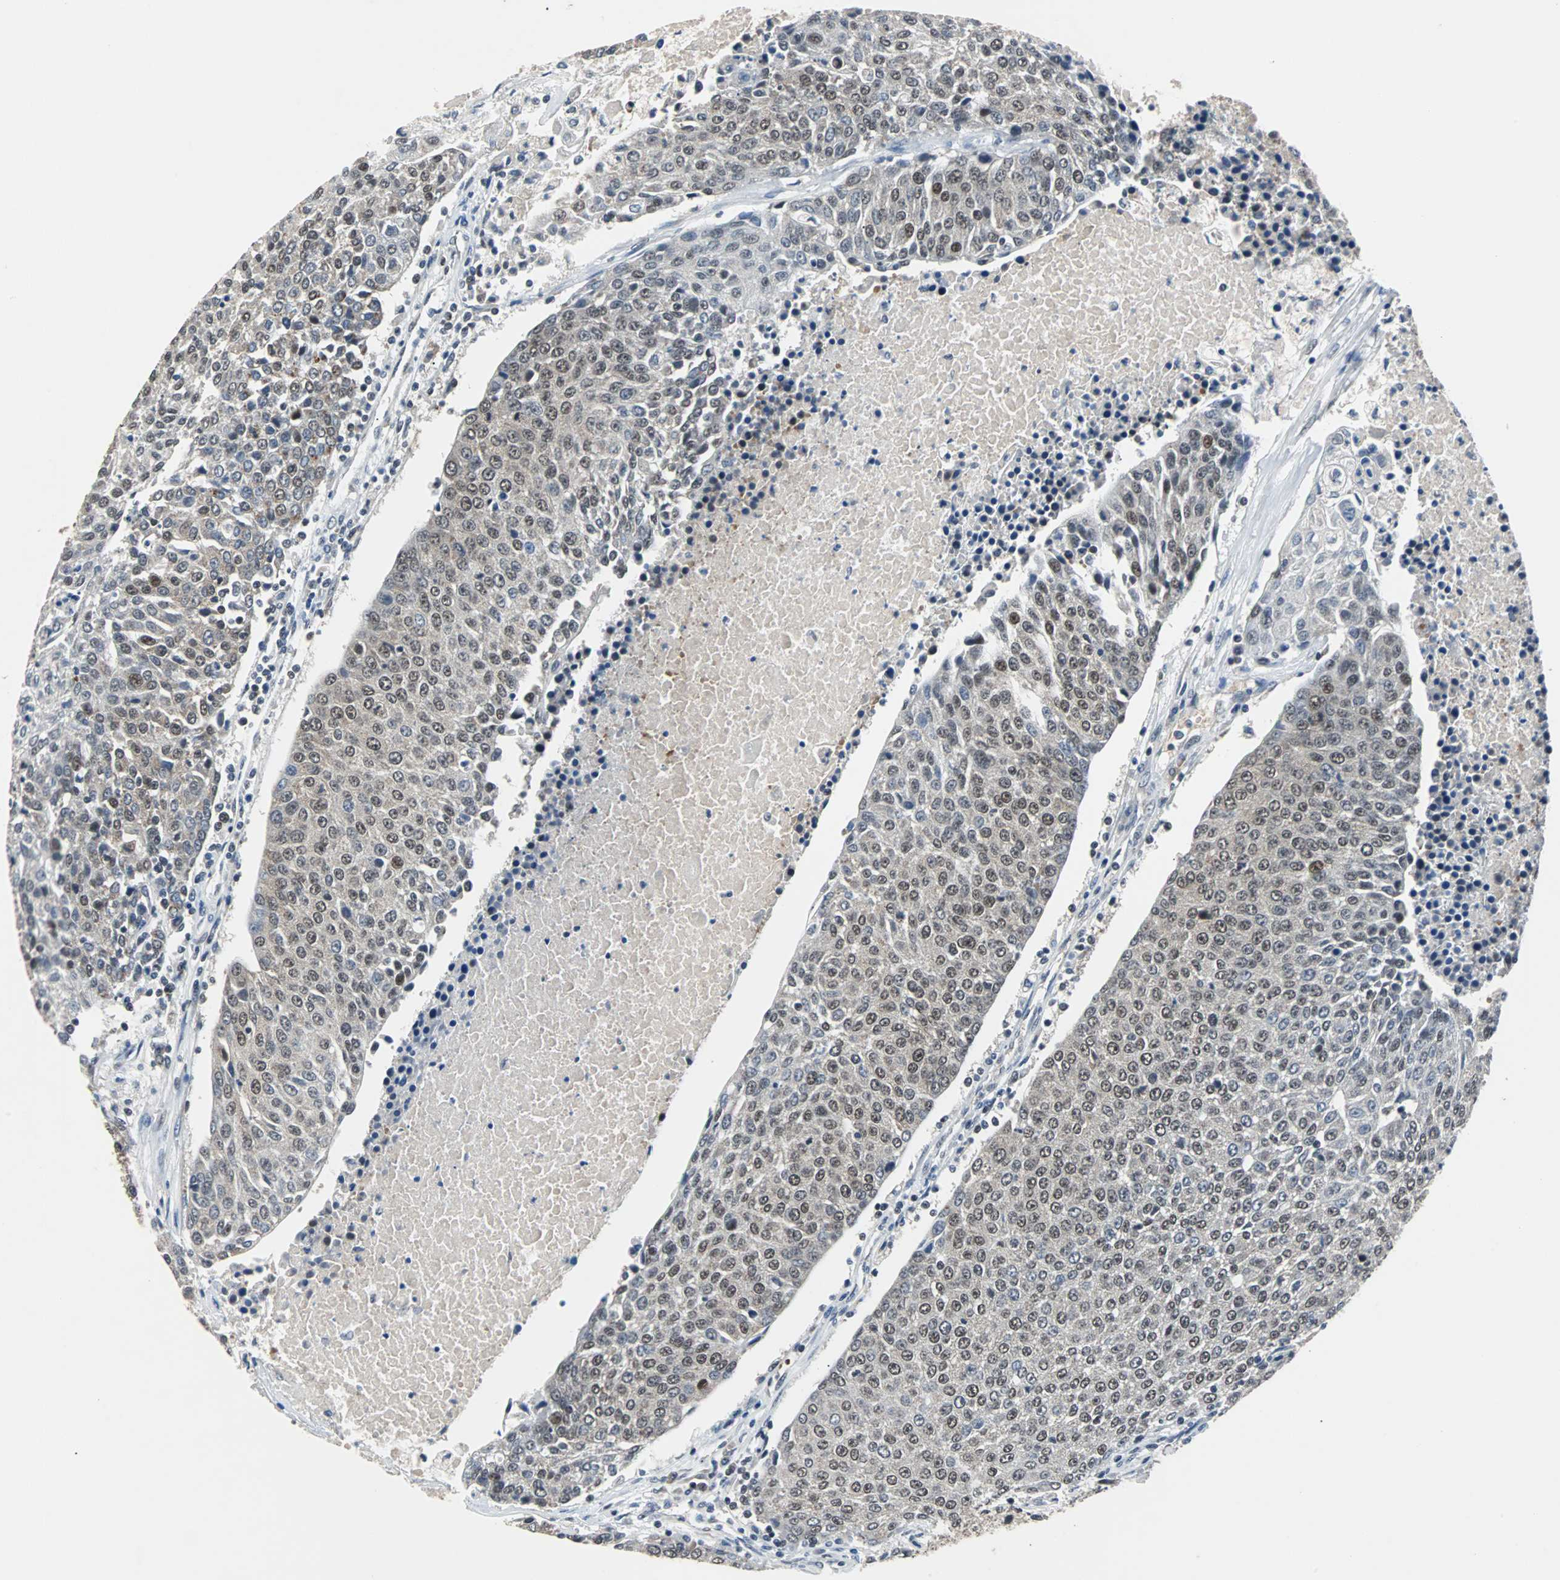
{"staining": {"intensity": "weak", "quantity": "<25%", "location": "nuclear"}, "tissue": "urothelial cancer", "cell_type": "Tumor cells", "image_type": "cancer", "snomed": [{"axis": "morphology", "description": "Urothelial carcinoma, High grade"}, {"axis": "topography", "description": "Urinary bladder"}], "caption": "Tumor cells show no significant staining in urothelial cancer. (Brightfield microscopy of DAB IHC at high magnification).", "gene": "USP28", "patient": {"sex": "female", "age": 85}}